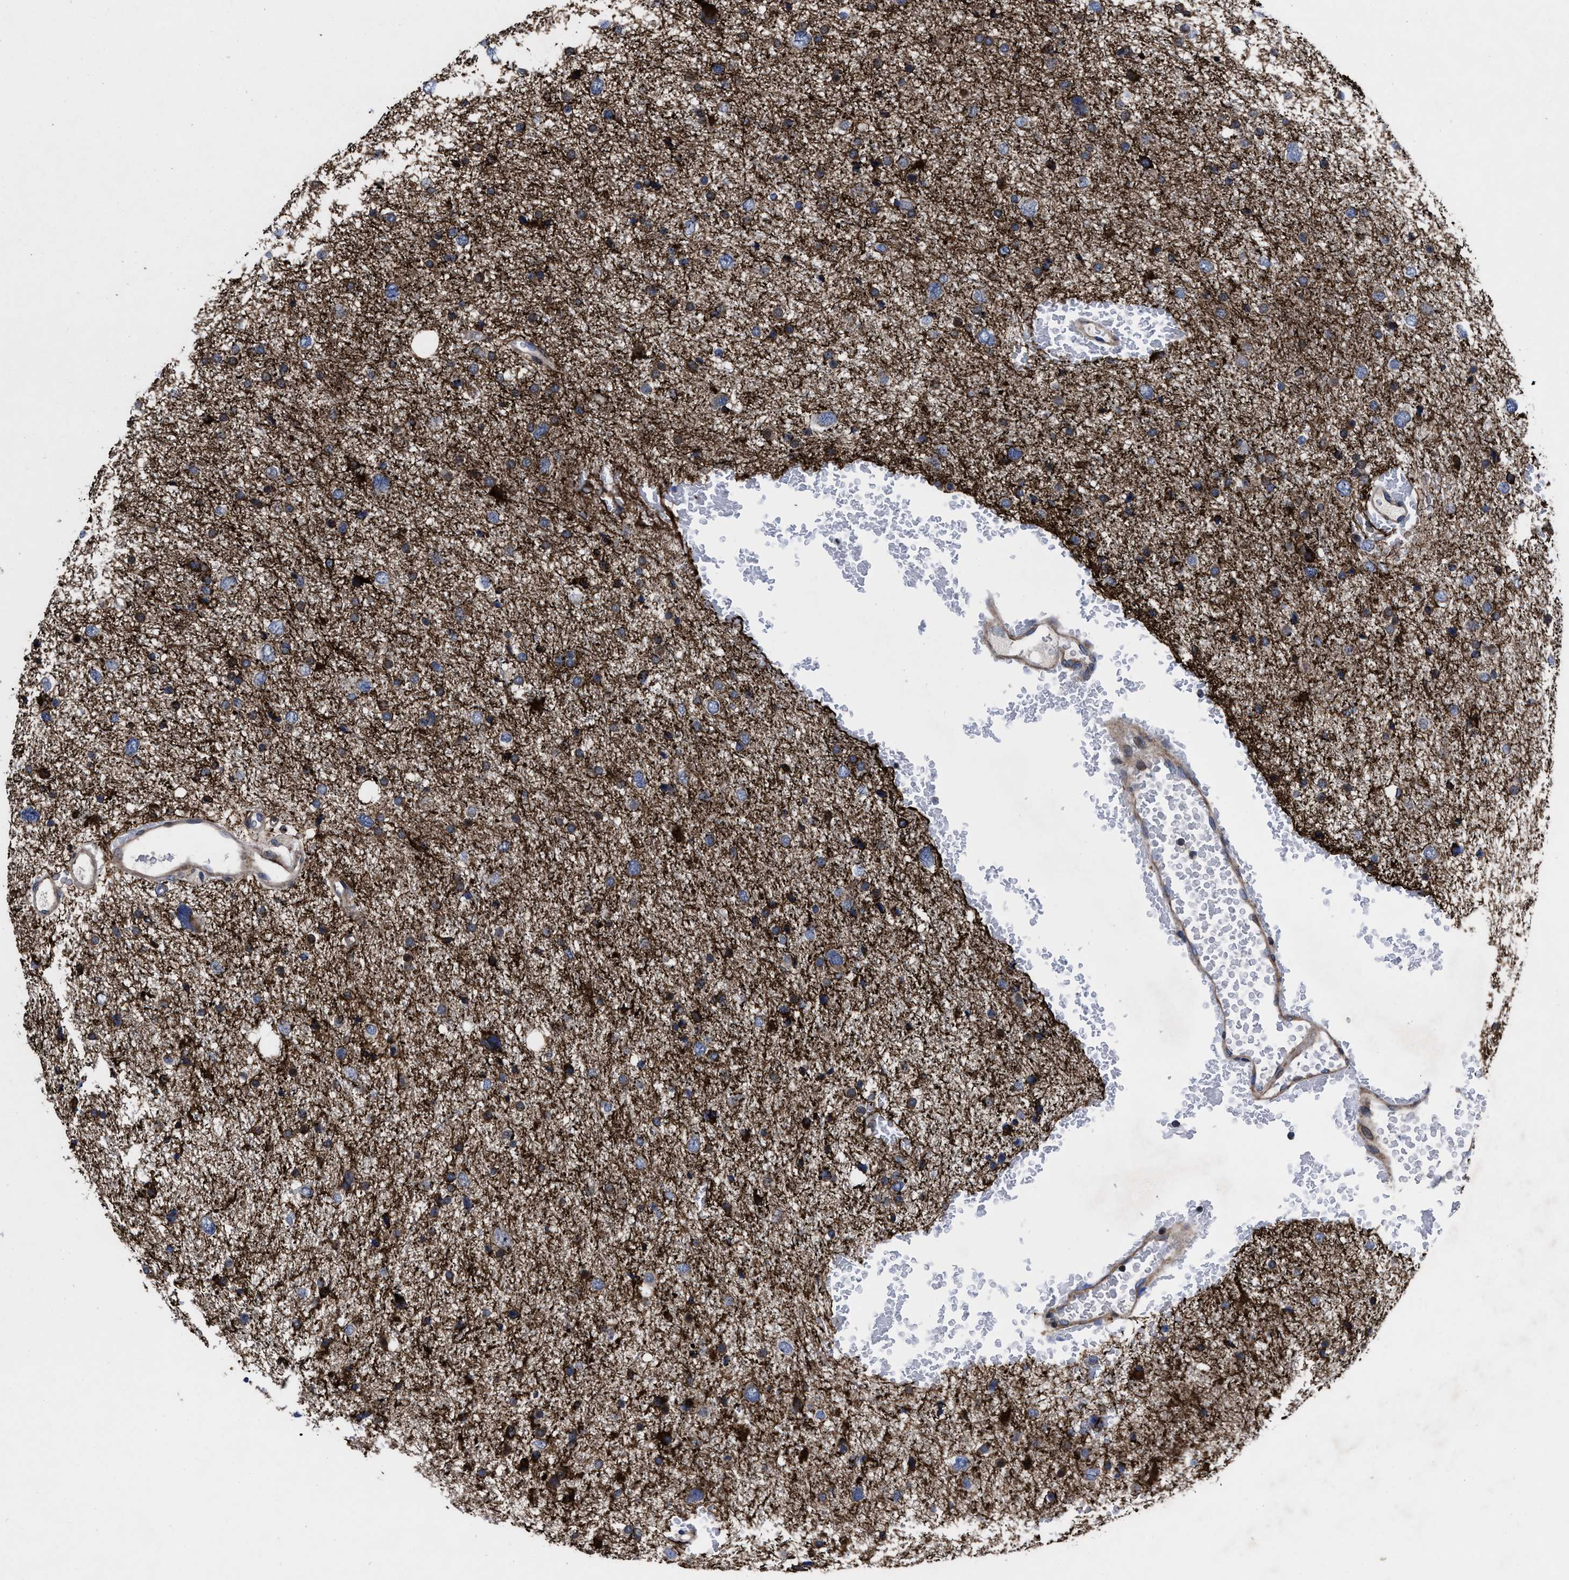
{"staining": {"intensity": "strong", "quantity": ">75%", "location": "cytoplasmic/membranous"}, "tissue": "glioma", "cell_type": "Tumor cells", "image_type": "cancer", "snomed": [{"axis": "morphology", "description": "Glioma, malignant, Low grade"}, {"axis": "topography", "description": "Brain"}], "caption": "This image demonstrates immunohistochemistry staining of glioma, with high strong cytoplasmic/membranous expression in about >75% of tumor cells.", "gene": "MRPL50", "patient": {"sex": "female", "age": 37}}